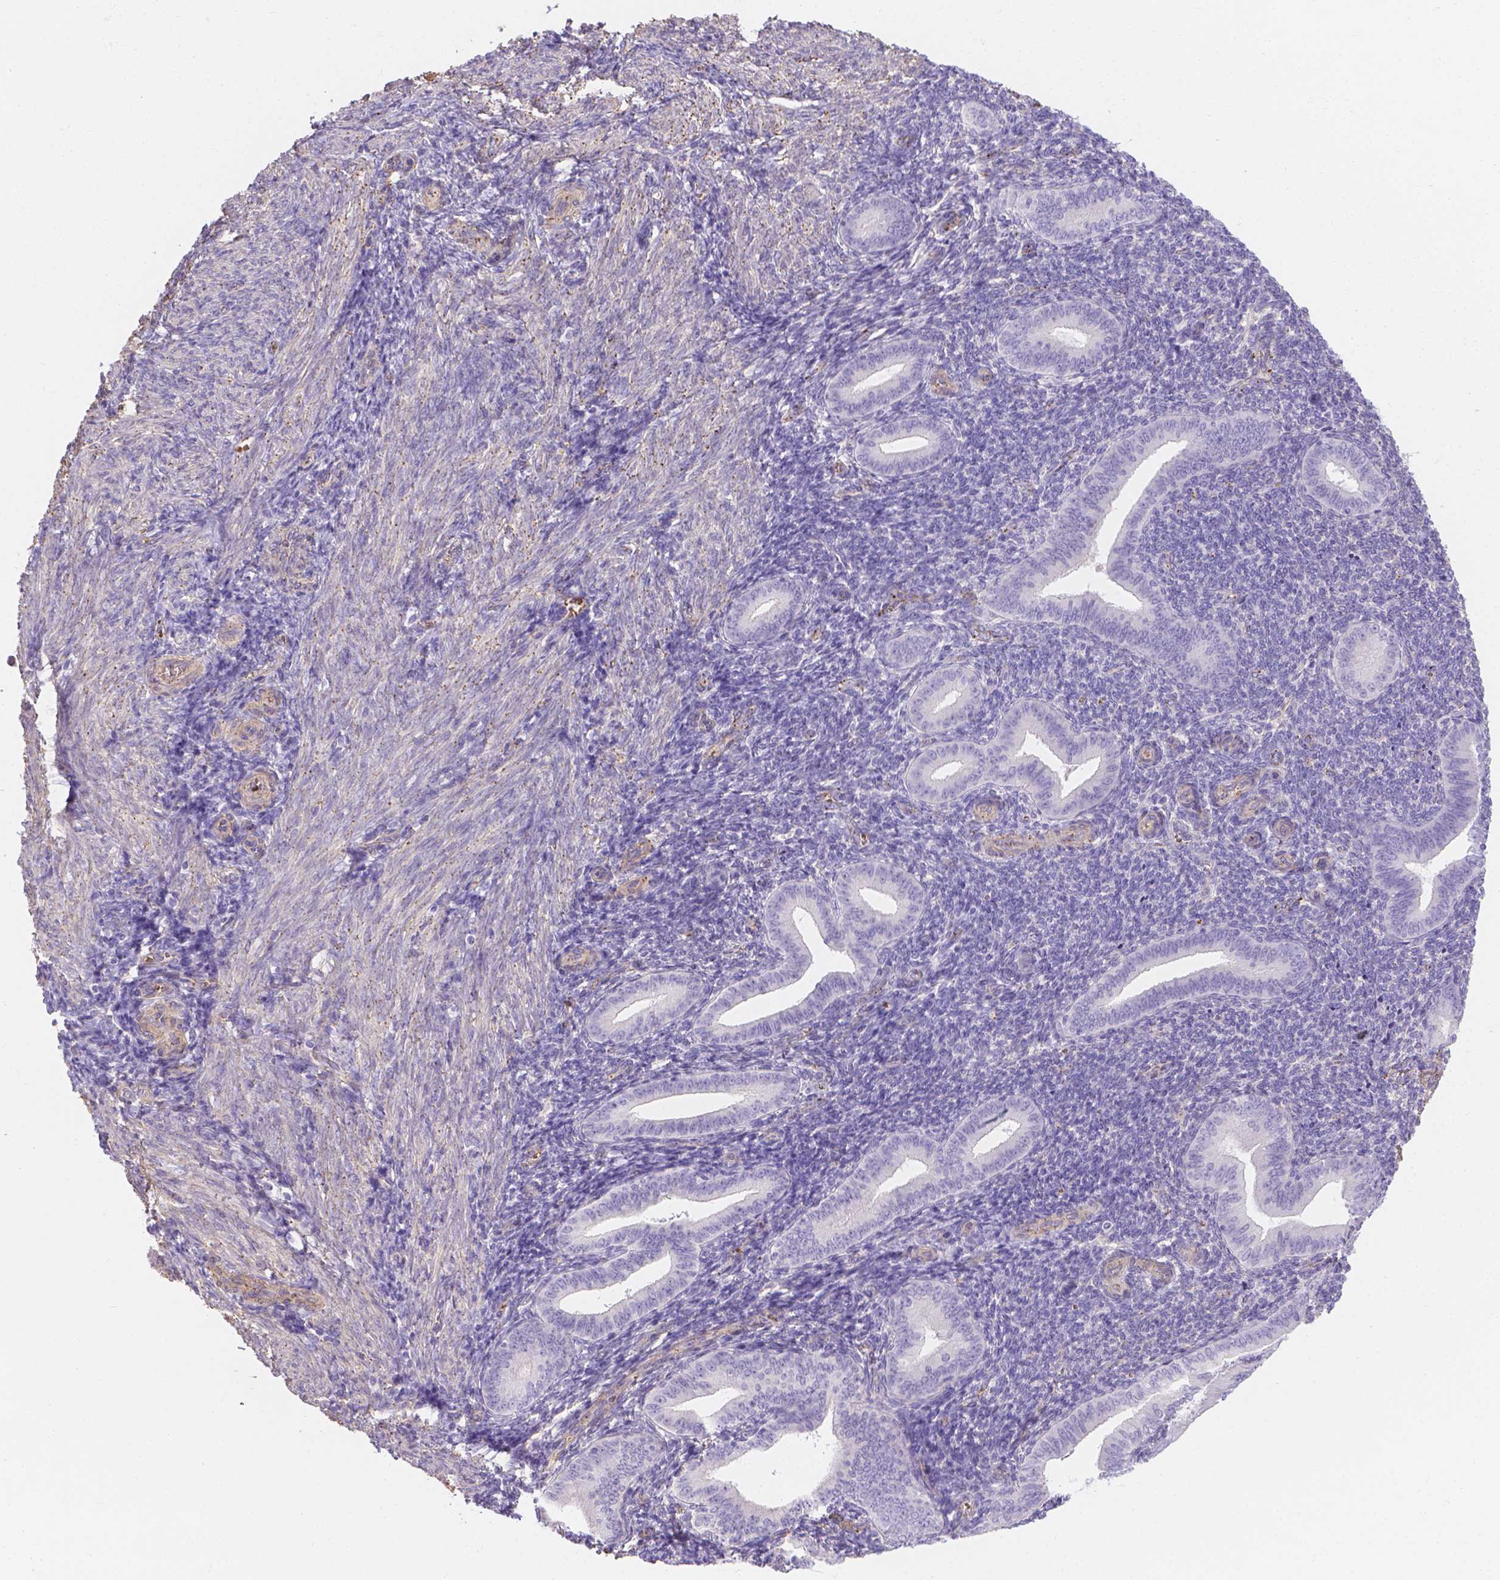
{"staining": {"intensity": "negative", "quantity": "none", "location": "none"}, "tissue": "endometrium", "cell_type": "Cells in endometrial stroma", "image_type": "normal", "snomed": [{"axis": "morphology", "description": "Normal tissue, NOS"}, {"axis": "topography", "description": "Endometrium"}], "caption": "Histopathology image shows no significant protein staining in cells in endometrial stroma of unremarkable endometrium. The staining was performed using DAB (3,3'-diaminobenzidine) to visualize the protein expression in brown, while the nuclei were stained in blue with hematoxylin (Magnification: 20x).", "gene": "SLC40A1", "patient": {"sex": "female", "age": 25}}